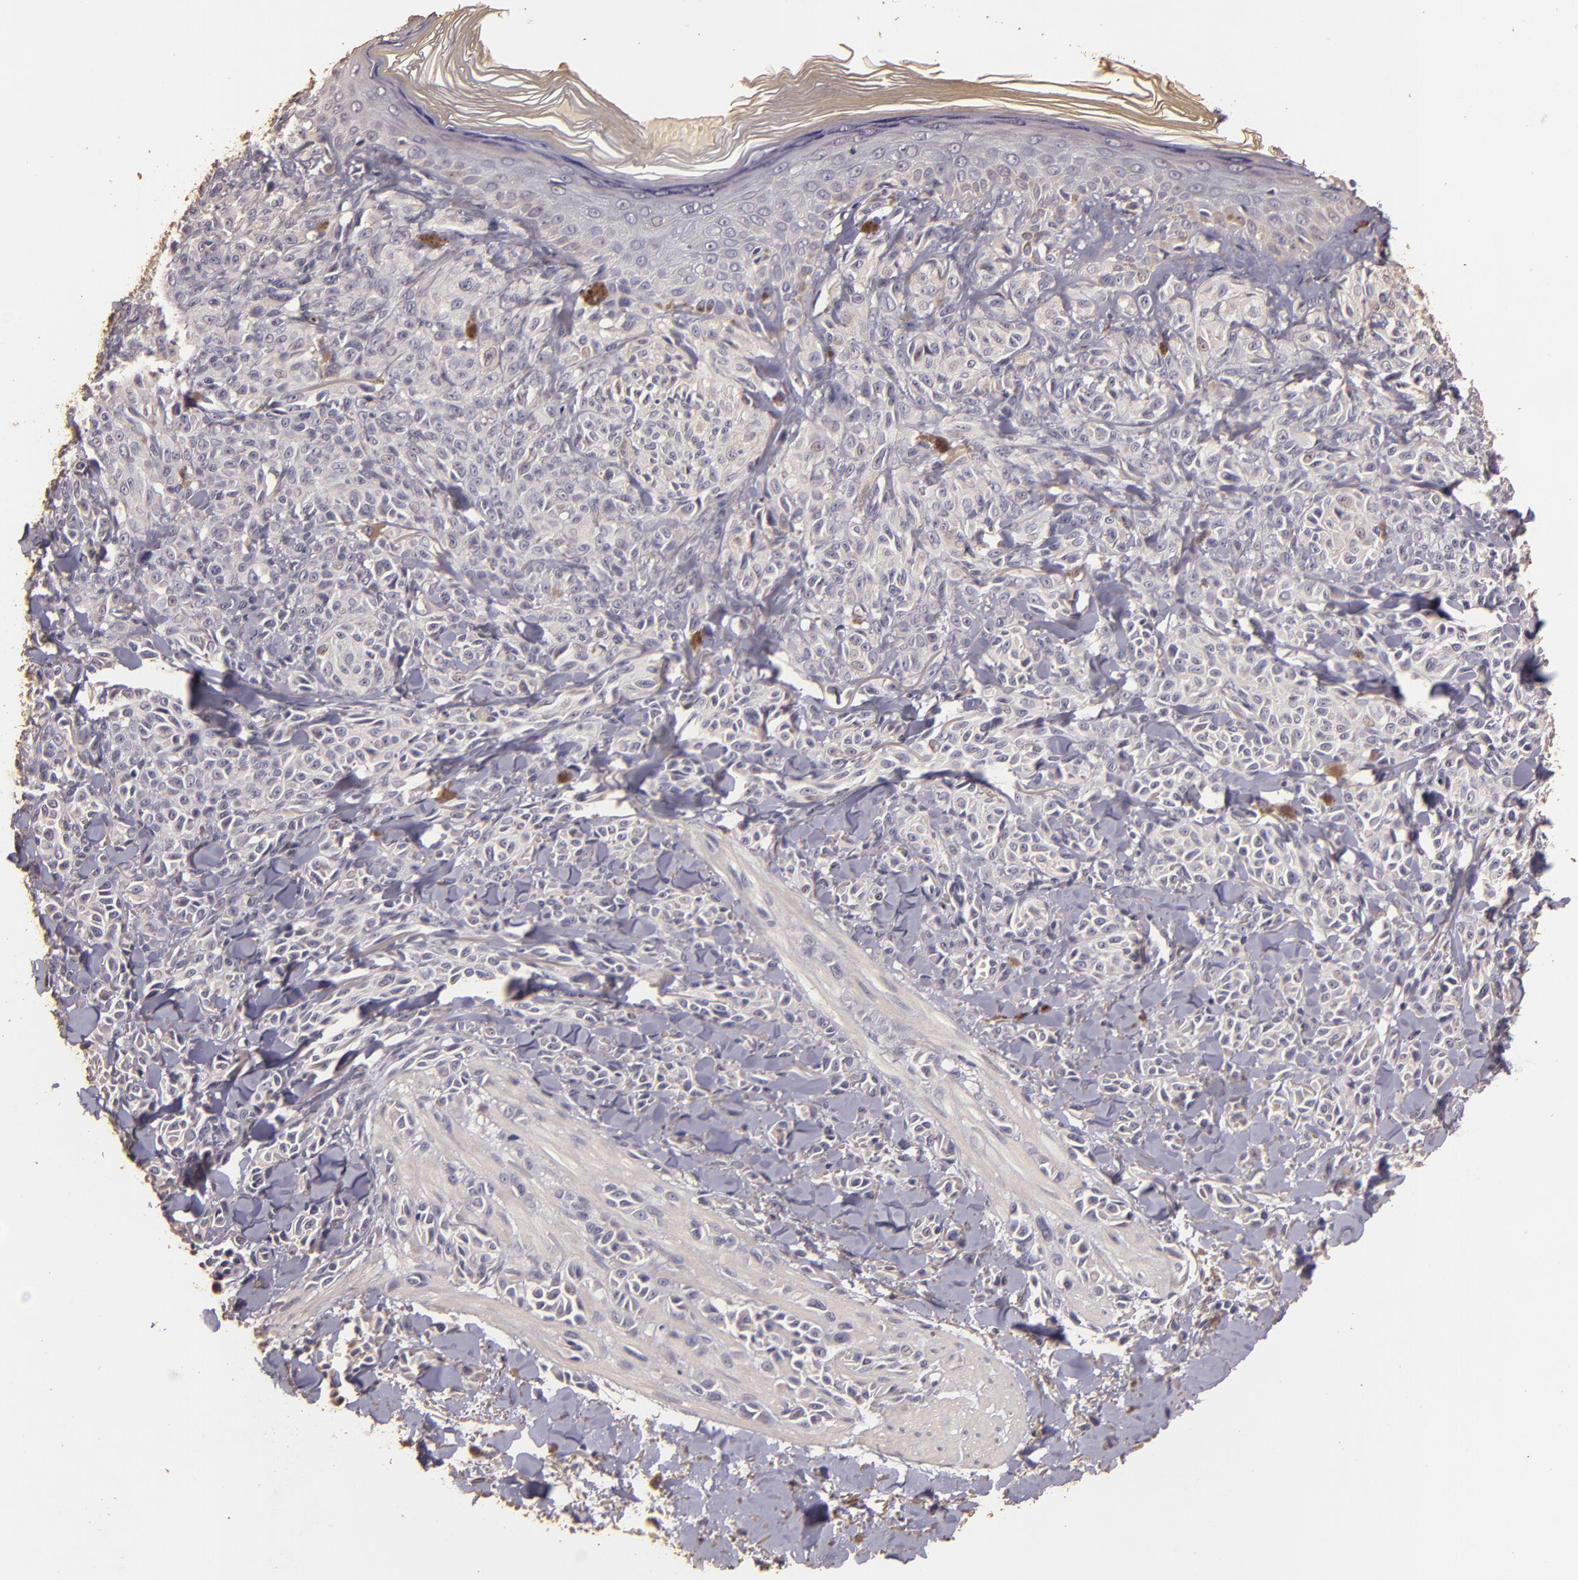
{"staining": {"intensity": "negative", "quantity": "none", "location": "none"}, "tissue": "melanoma", "cell_type": "Tumor cells", "image_type": "cancer", "snomed": [{"axis": "morphology", "description": "Malignant melanoma, NOS"}, {"axis": "topography", "description": "Skin"}], "caption": "Immunohistochemistry histopathology image of melanoma stained for a protein (brown), which reveals no positivity in tumor cells.", "gene": "BCL2L13", "patient": {"sex": "female", "age": 73}}